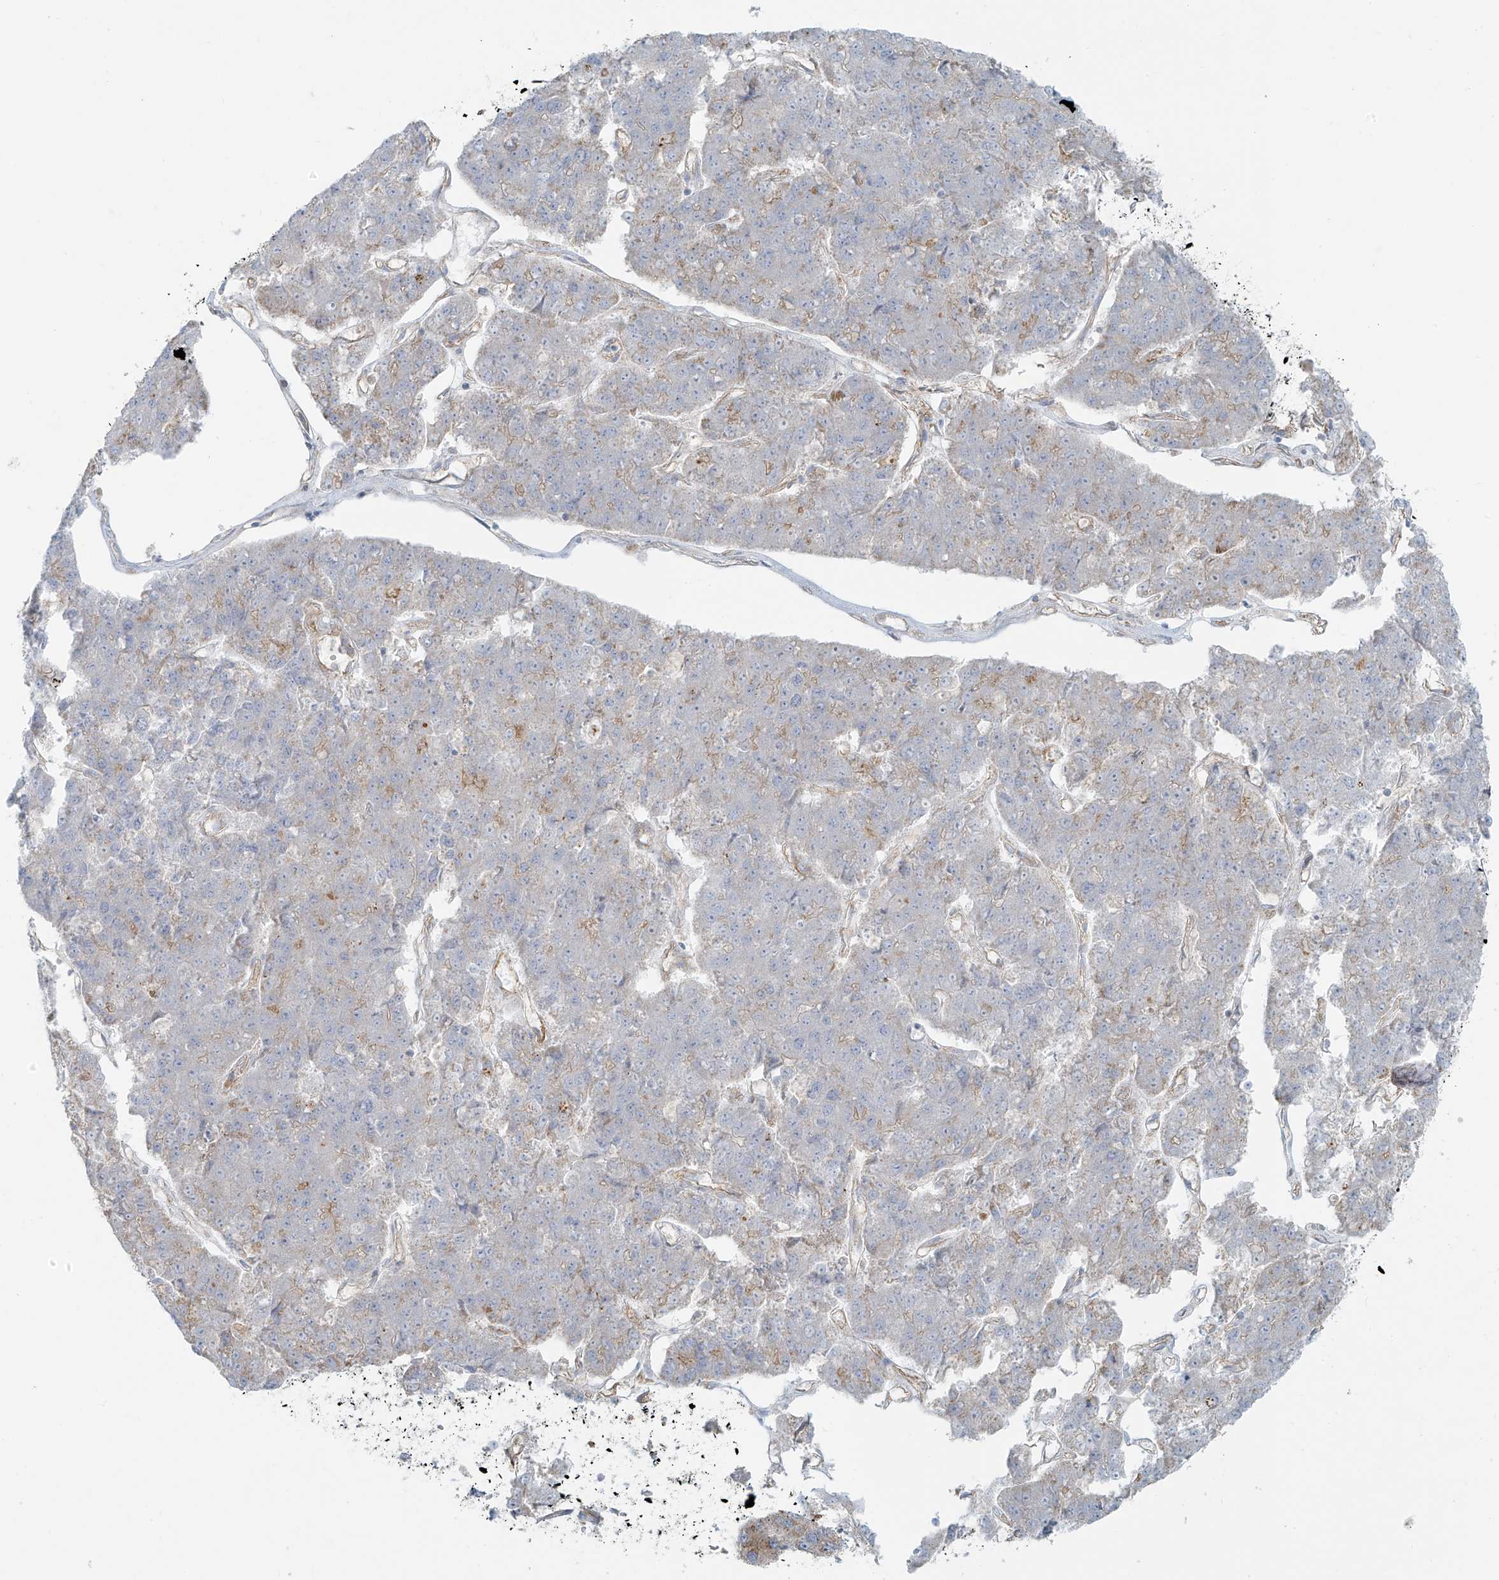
{"staining": {"intensity": "negative", "quantity": "none", "location": "none"}, "tissue": "pancreatic cancer", "cell_type": "Tumor cells", "image_type": "cancer", "snomed": [{"axis": "morphology", "description": "Adenocarcinoma, NOS"}, {"axis": "topography", "description": "Pancreas"}], "caption": "High magnification brightfield microscopy of adenocarcinoma (pancreatic) stained with DAB (brown) and counterstained with hematoxylin (blue): tumor cells show no significant positivity. (DAB (3,3'-diaminobenzidine) IHC visualized using brightfield microscopy, high magnification).", "gene": "VAMP5", "patient": {"sex": "male", "age": 50}}